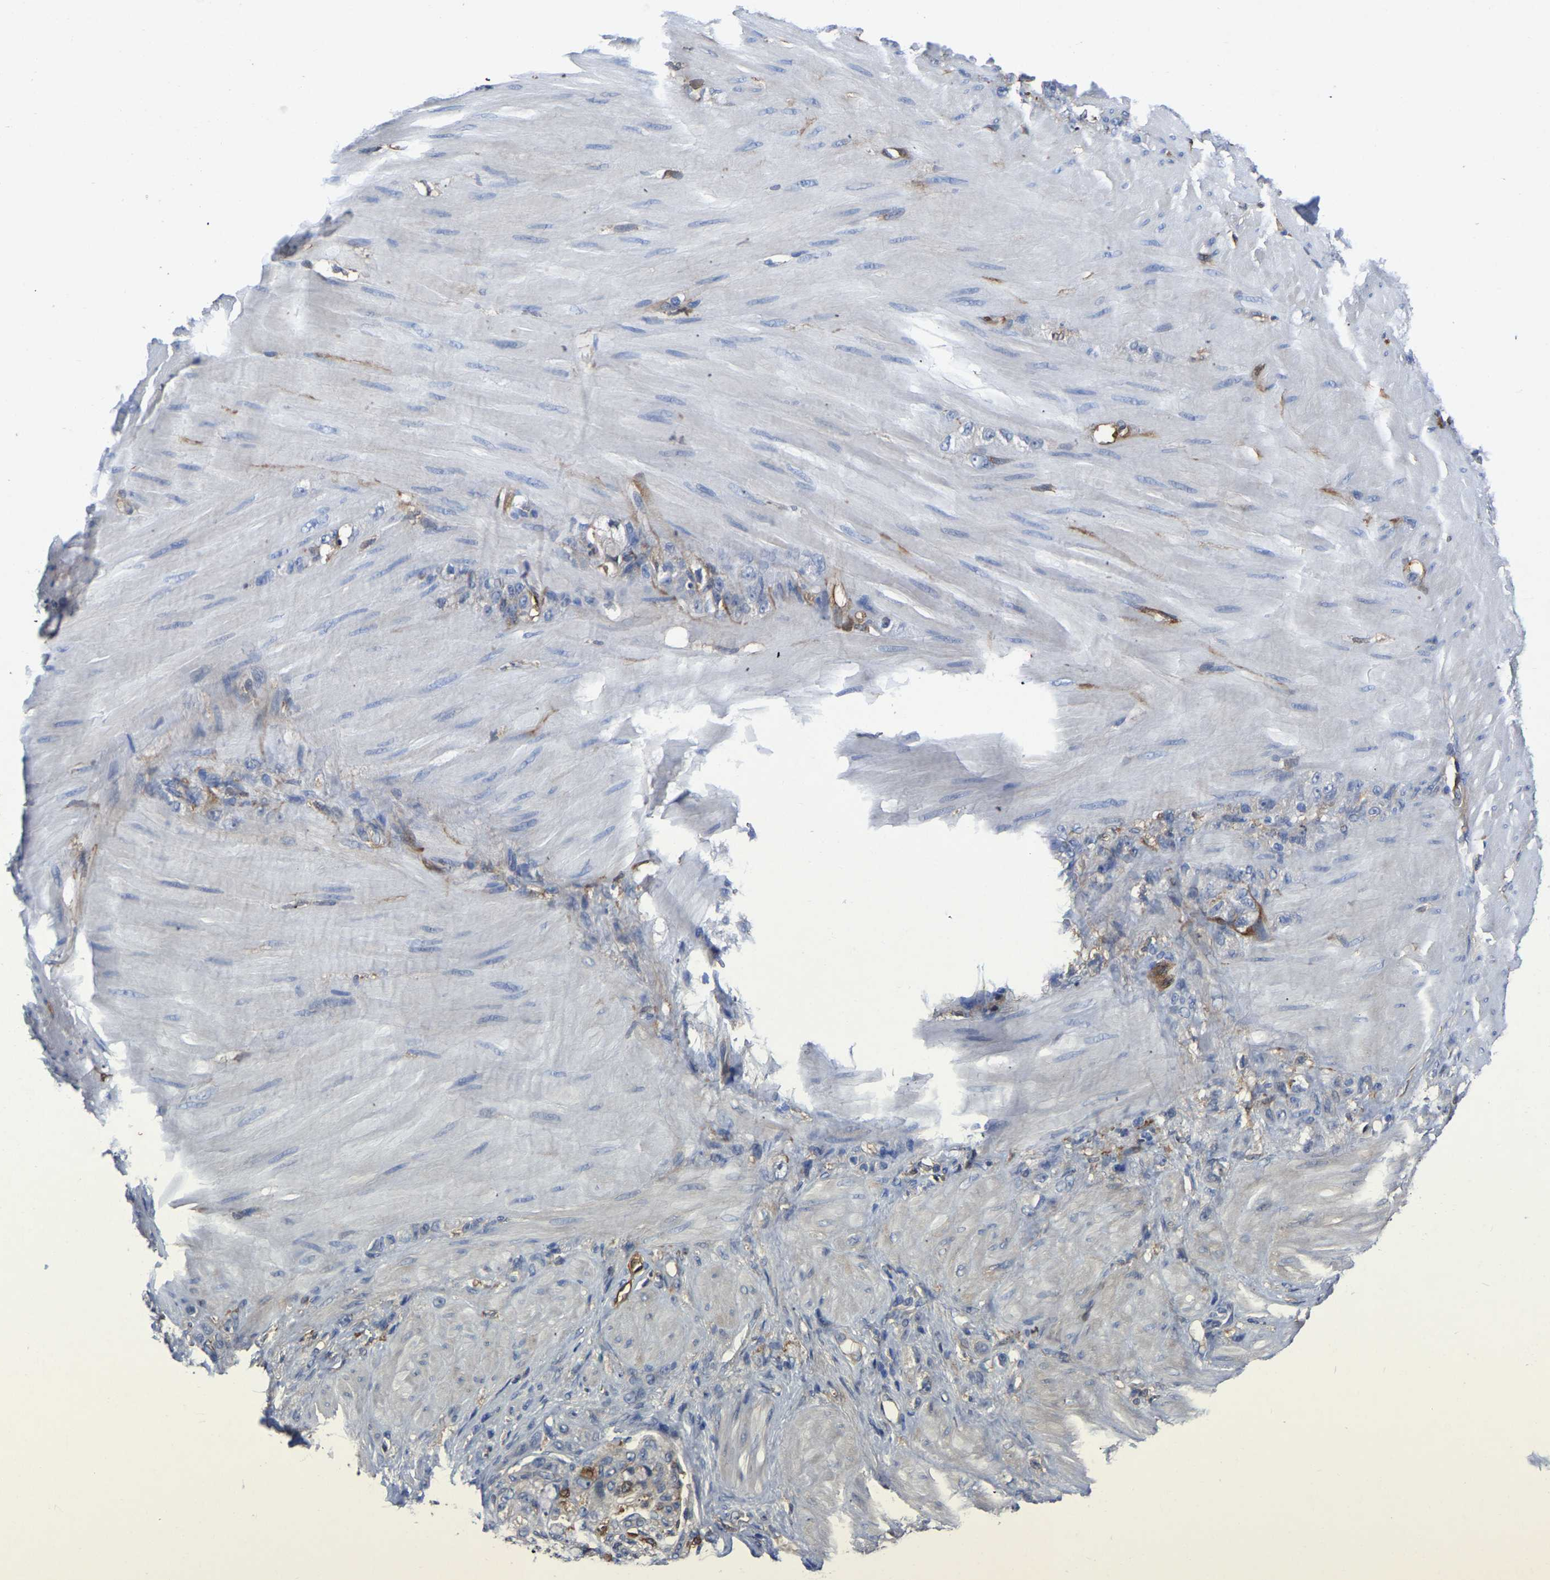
{"staining": {"intensity": "negative", "quantity": "none", "location": "none"}, "tissue": "stomach cancer", "cell_type": "Tumor cells", "image_type": "cancer", "snomed": [{"axis": "morphology", "description": "Normal tissue, NOS"}, {"axis": "morphology", "description": "Adenocarcinoma, NOS"}, {"axis": "topography", "description": "Stomach"}], "caption": "The image shows no staining of tumor cells in stomach cancer (adenocarcinoma).", "gene": "ATG2B", "patient": {"sex": "male", "age": 82}}